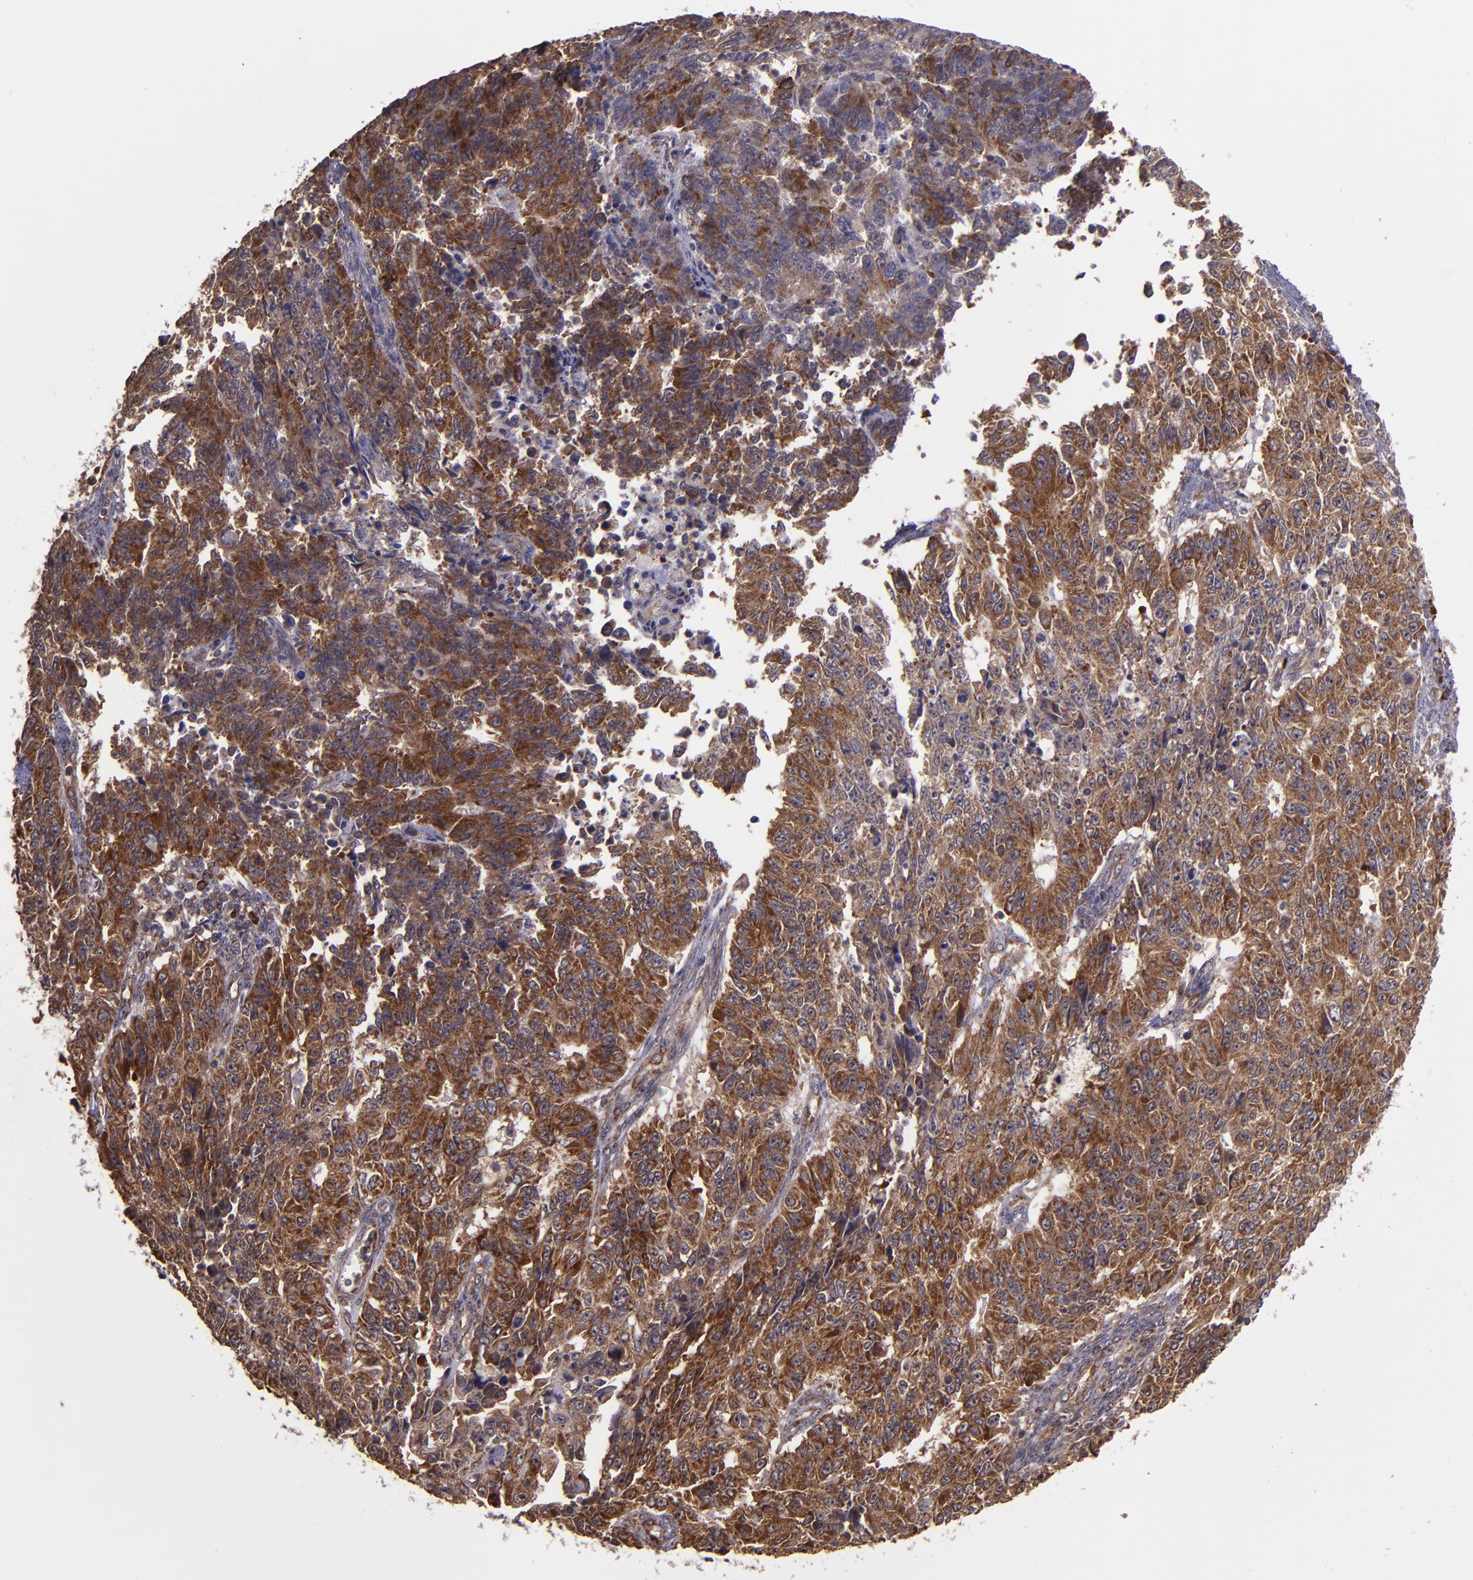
{"staining": {"intensity": "strong", "quantity": ">75%", "location": "cytoplasmic/membranous"}, "tissue": "endometrial cancer", "cell_type": "Tumor cells", "image_type": "cancer", "snomed": [{"axis": "morphology", "description": "Adenocarcinoma, NOS"}, {"axis": "topography", "description": "Endometrium"}], "caption": "This is a micrograph of IHC staining of endometrial cancer (adenocarcinoma), which shows strong staining in the cytoplasmic/membranous of tumor cells.", "gene": "USP51", "patient": {"sex": "female", "age": 42}}